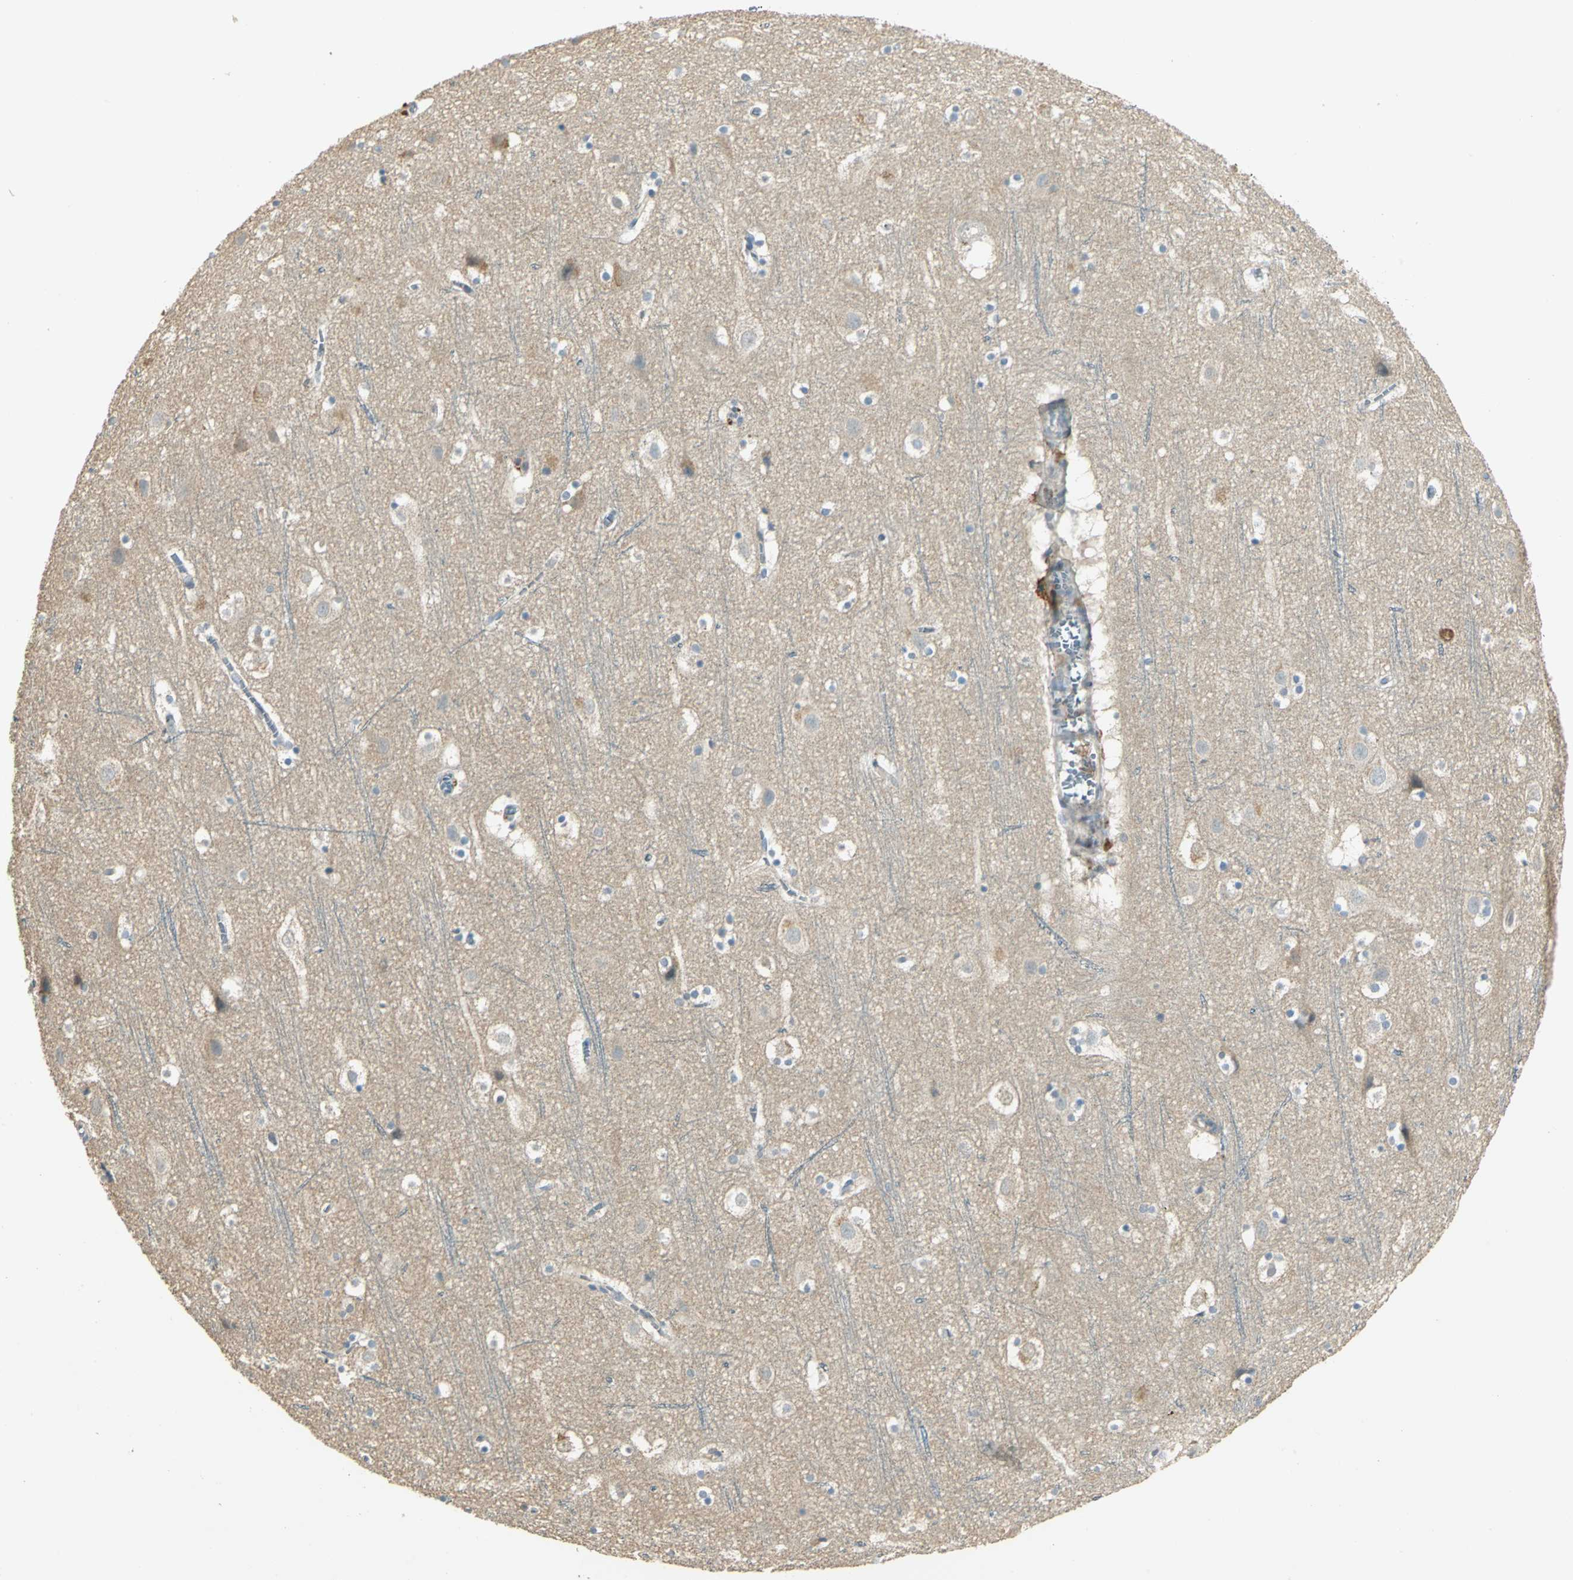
{"staining": {"intensity": "weak", "quantity": "<25%", "location": "cytoplasmic/membranous"}, "tissue": "cerebral cortex", "cell_type": "Endothelial cells", "image_type": "normal", "snomed": [{"axis": "morphology", "description": "Normal tissue, NOS"}, {"axis": "topography", "description": "Cerebral cortex"}], "caption": "The photomicrograph demonstrates no staining of endothelial cells in benign cerebral cortex. (DAB immunohistochemistry (IHC) visualized using brightfield microscopy, high magnification).", "gene": "PROC", "patient": {"sex": "male", "age": 45}}